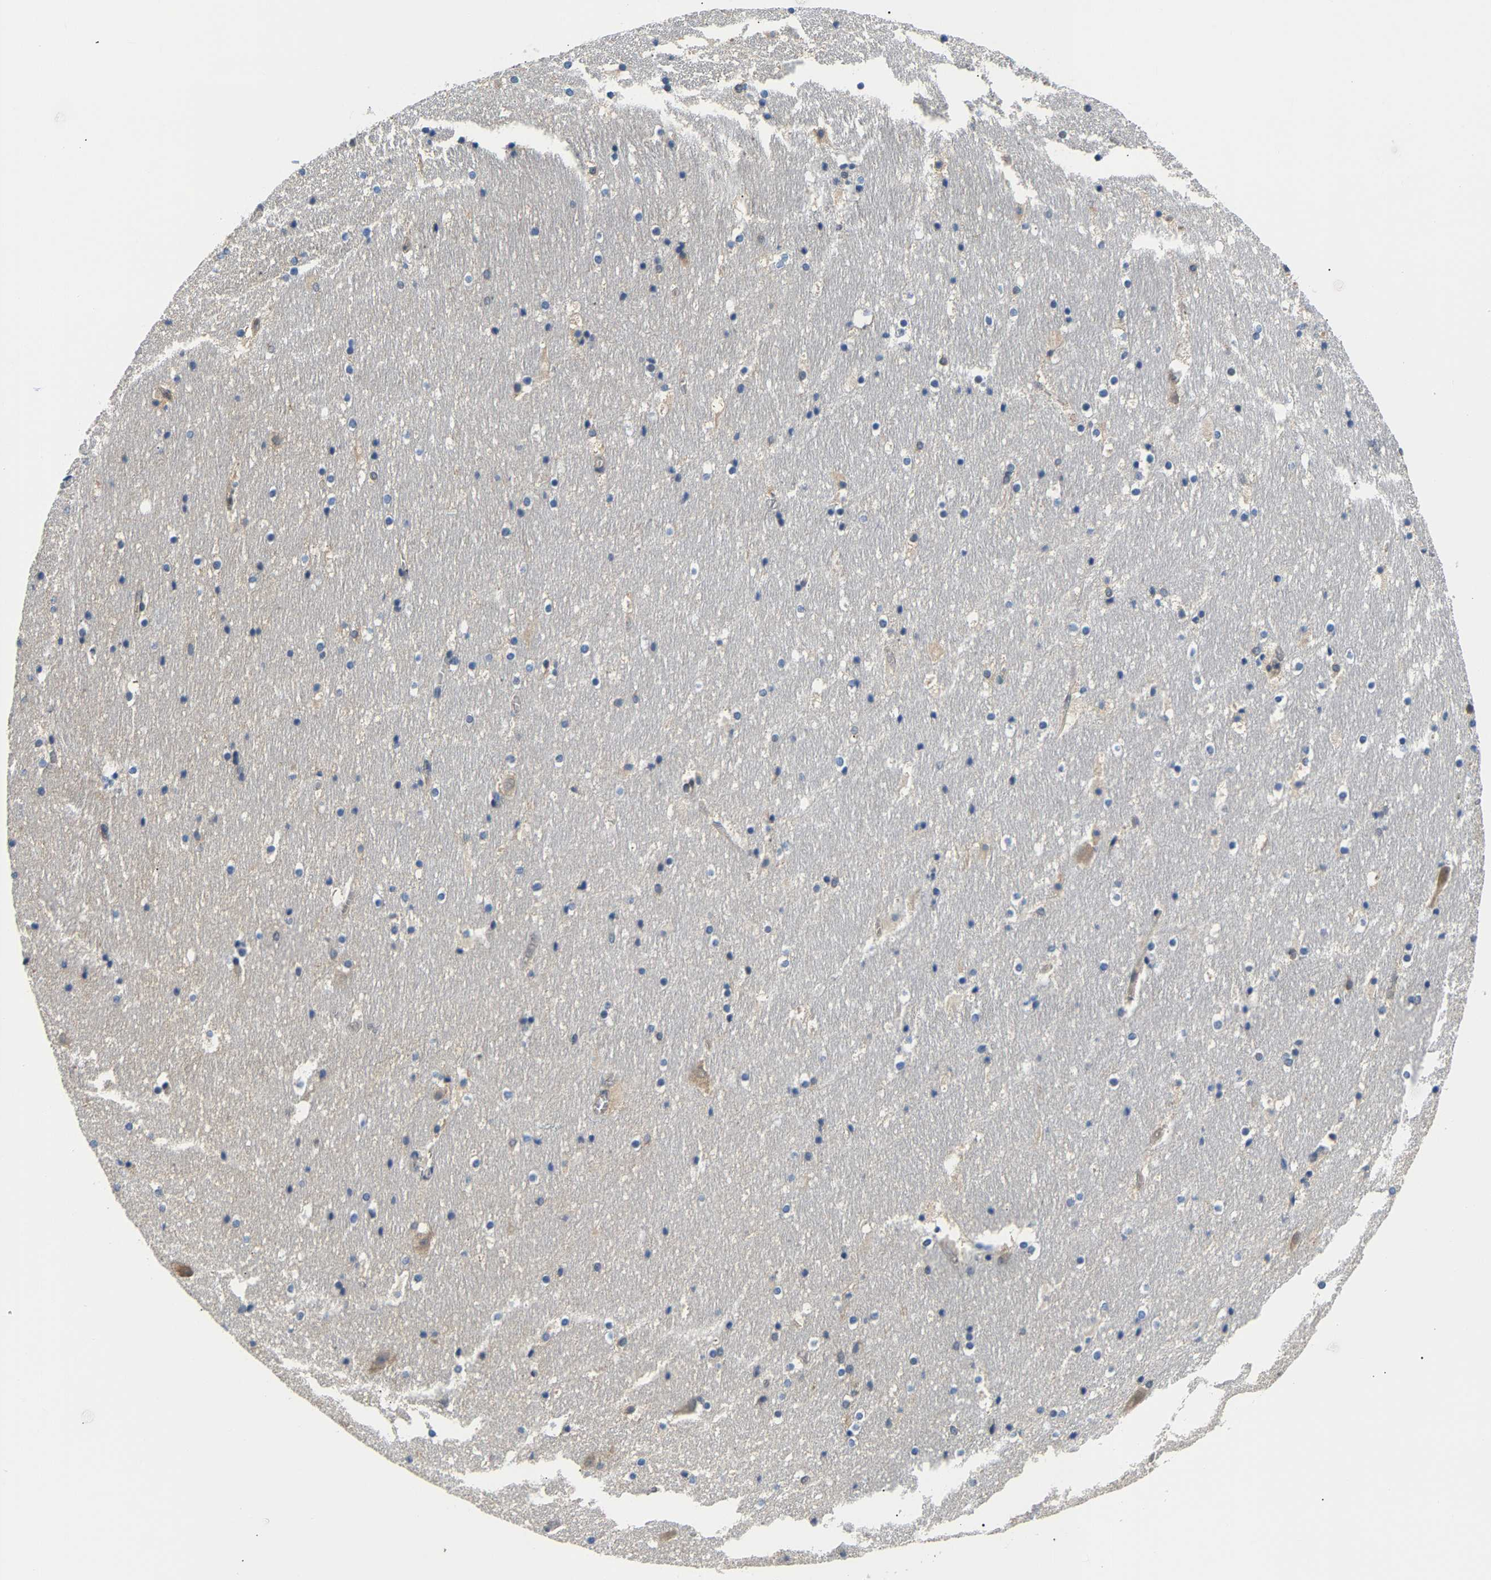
{"staining": {"intensity": "negative", "quantity": "none", "location": "none"}, "tissue": "hippocampus", "cell_type": "Glial cells", "image_type": "normal", "snomed": [{"axis": "morphology", "description": "Normal tissue, NOS"}, {"axis": "topography", "description": "Hippocampus"}], "caption": "The image displays no staining of glial cells in benign hippocampus. (Immunohistochemistry, brightfield microscopy, high magnification).", "gene": "ARHGEF12", "patient": {"sex": "male", "age": 45}}